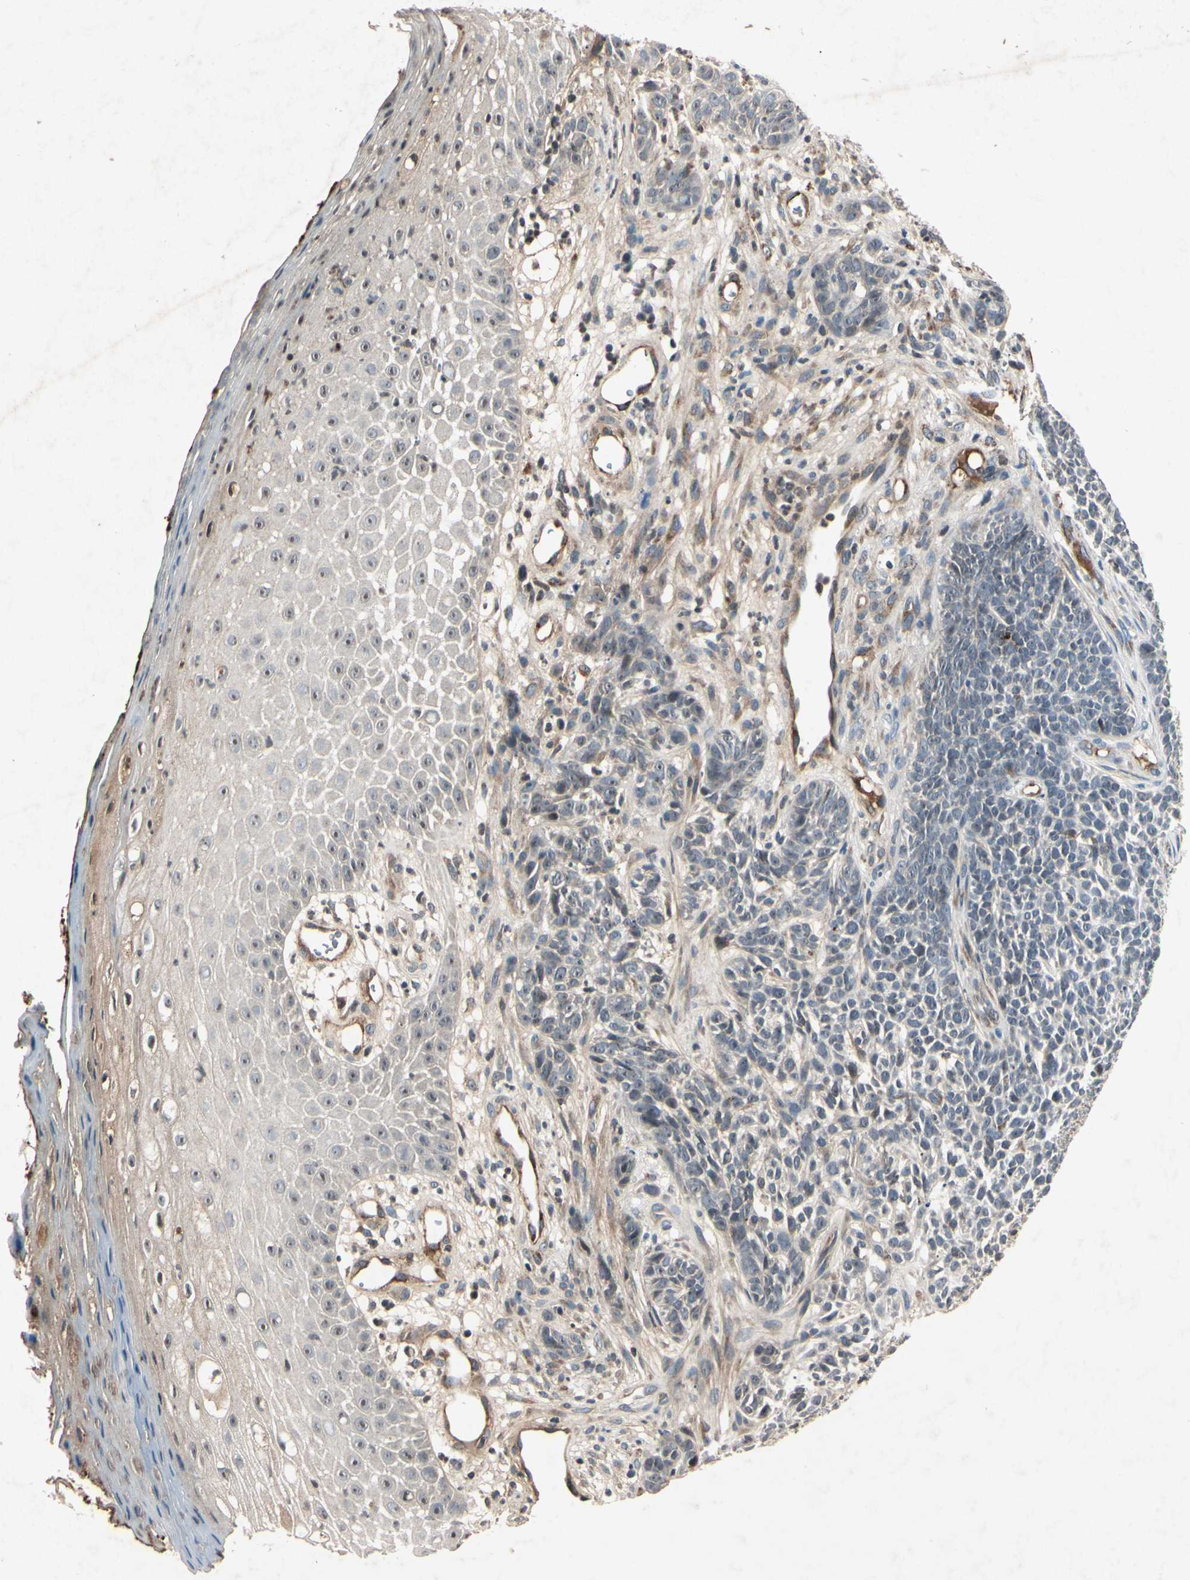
{"staining": {"intensity": "negative", "quantity": "none", "location": "none"}, "tissue": "skin cancer", "cell_type": "Tumor cells", "image_type": "cancer", "snomed": [{"axis": "morphology", "description": "Basal cell carcinoma"}, {"axis": "topography", "description": "Skin"}], "caption": "A high-resolution micrograph shows immunohistochemistry staining of skin basal cell carcinoma, which displays no significant expression in tumor cells.", "gene": "AEBP1", "patient": {"sex": "female", "age": 84}}